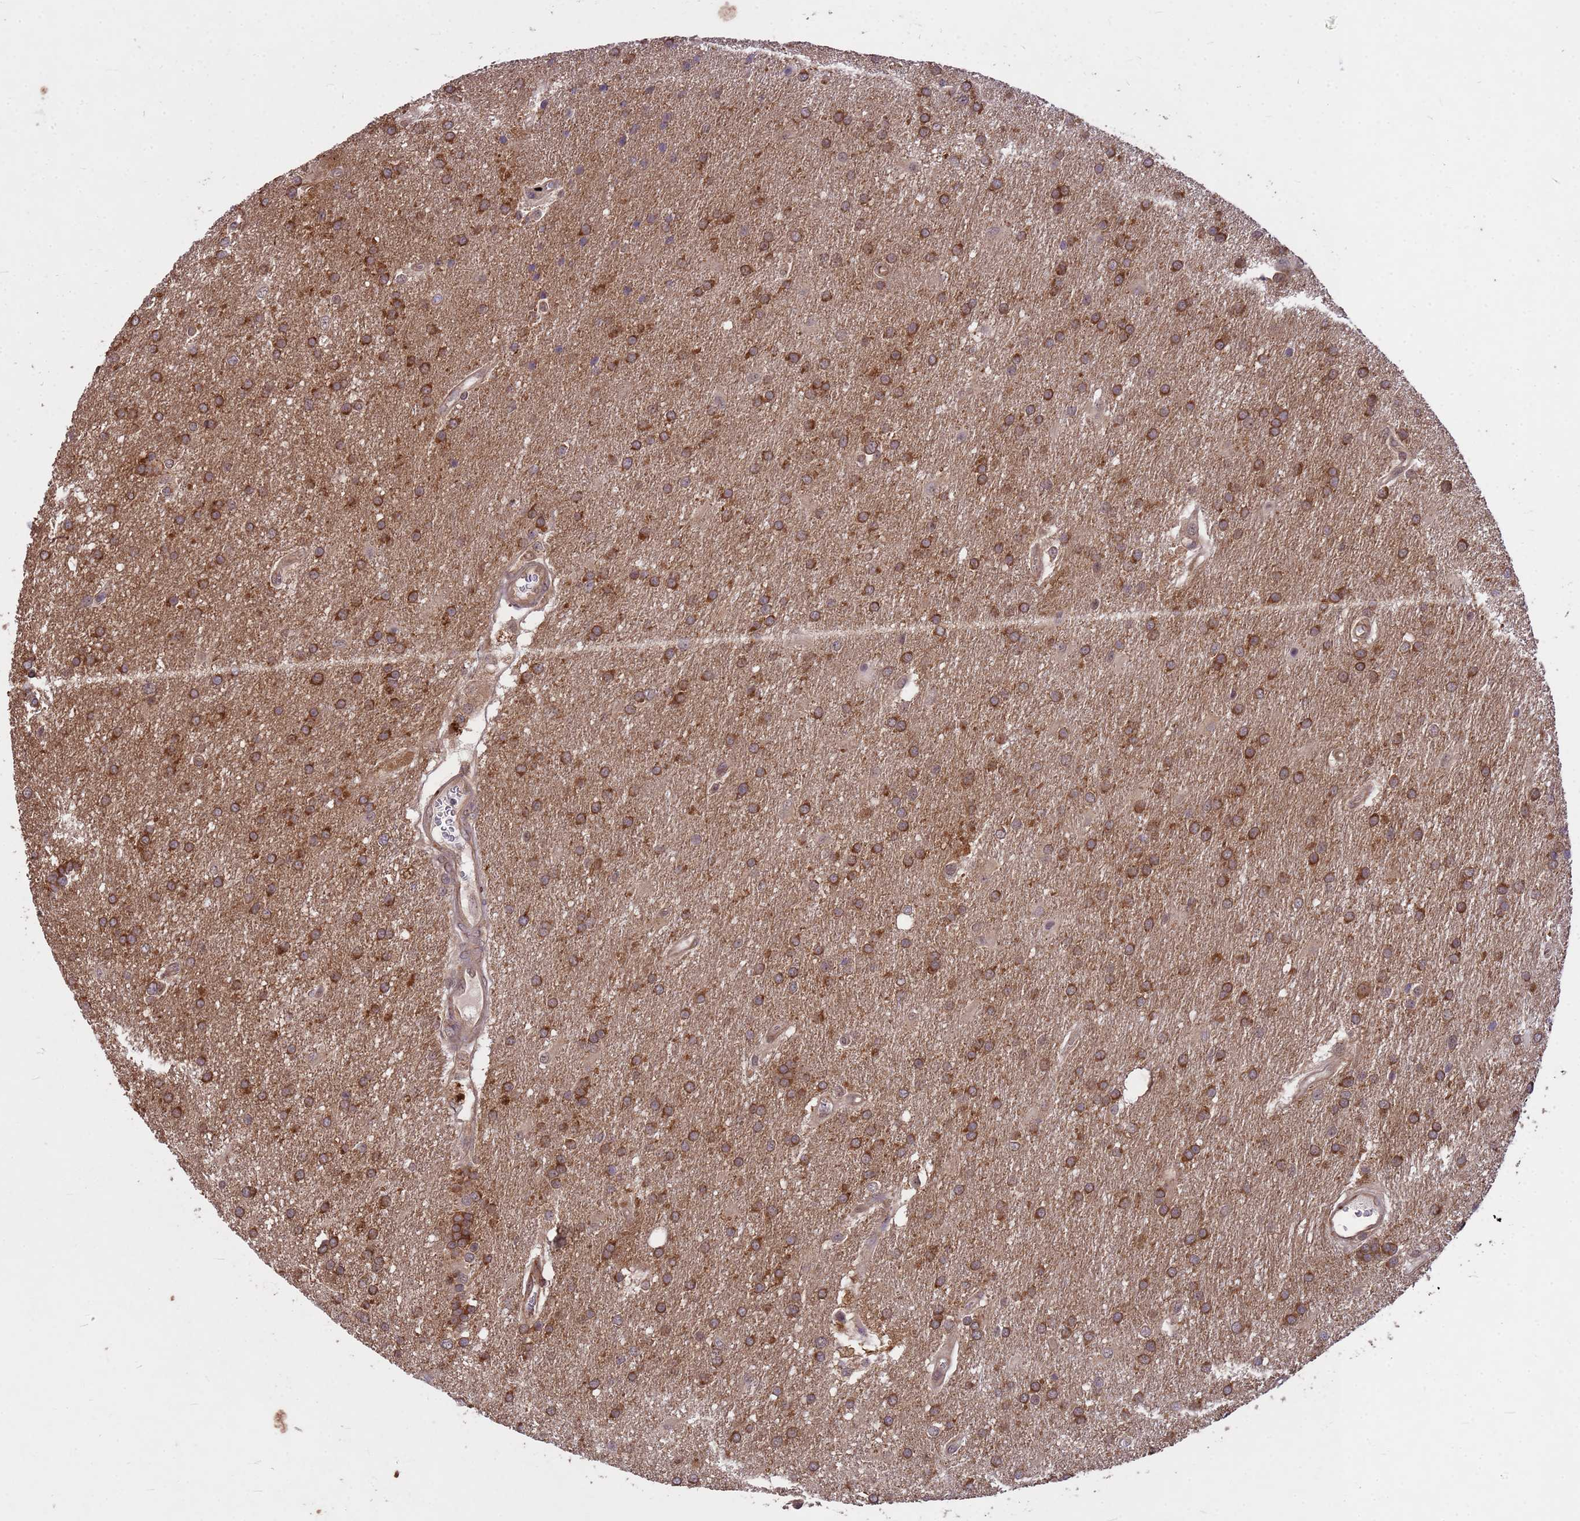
{"staining": {"intensity": "moderate", "quantity": ">75%", "location": "cytoplasmic/membranous"}, "tissue": "glioma", "cell_type": "Tumor cells", "image_type": "cancer", "snomed": [{"axis": "morphology", "description": "Glioma, malignant, Low grade"}, {"axis": "topography", "description": "Brain"}], "caption": "Glioma stained for a protein exhibits moderate cytoplasmic/membranous positivity in tumor cells. (Stains: DAB (3,3'-diaminobenzidine) in brown, nuclei in blue, Microscopy: brightfield microscopy at high magnification).", "gene": "PPP2CB", "patient": {"sex": "male", "age": 66}}